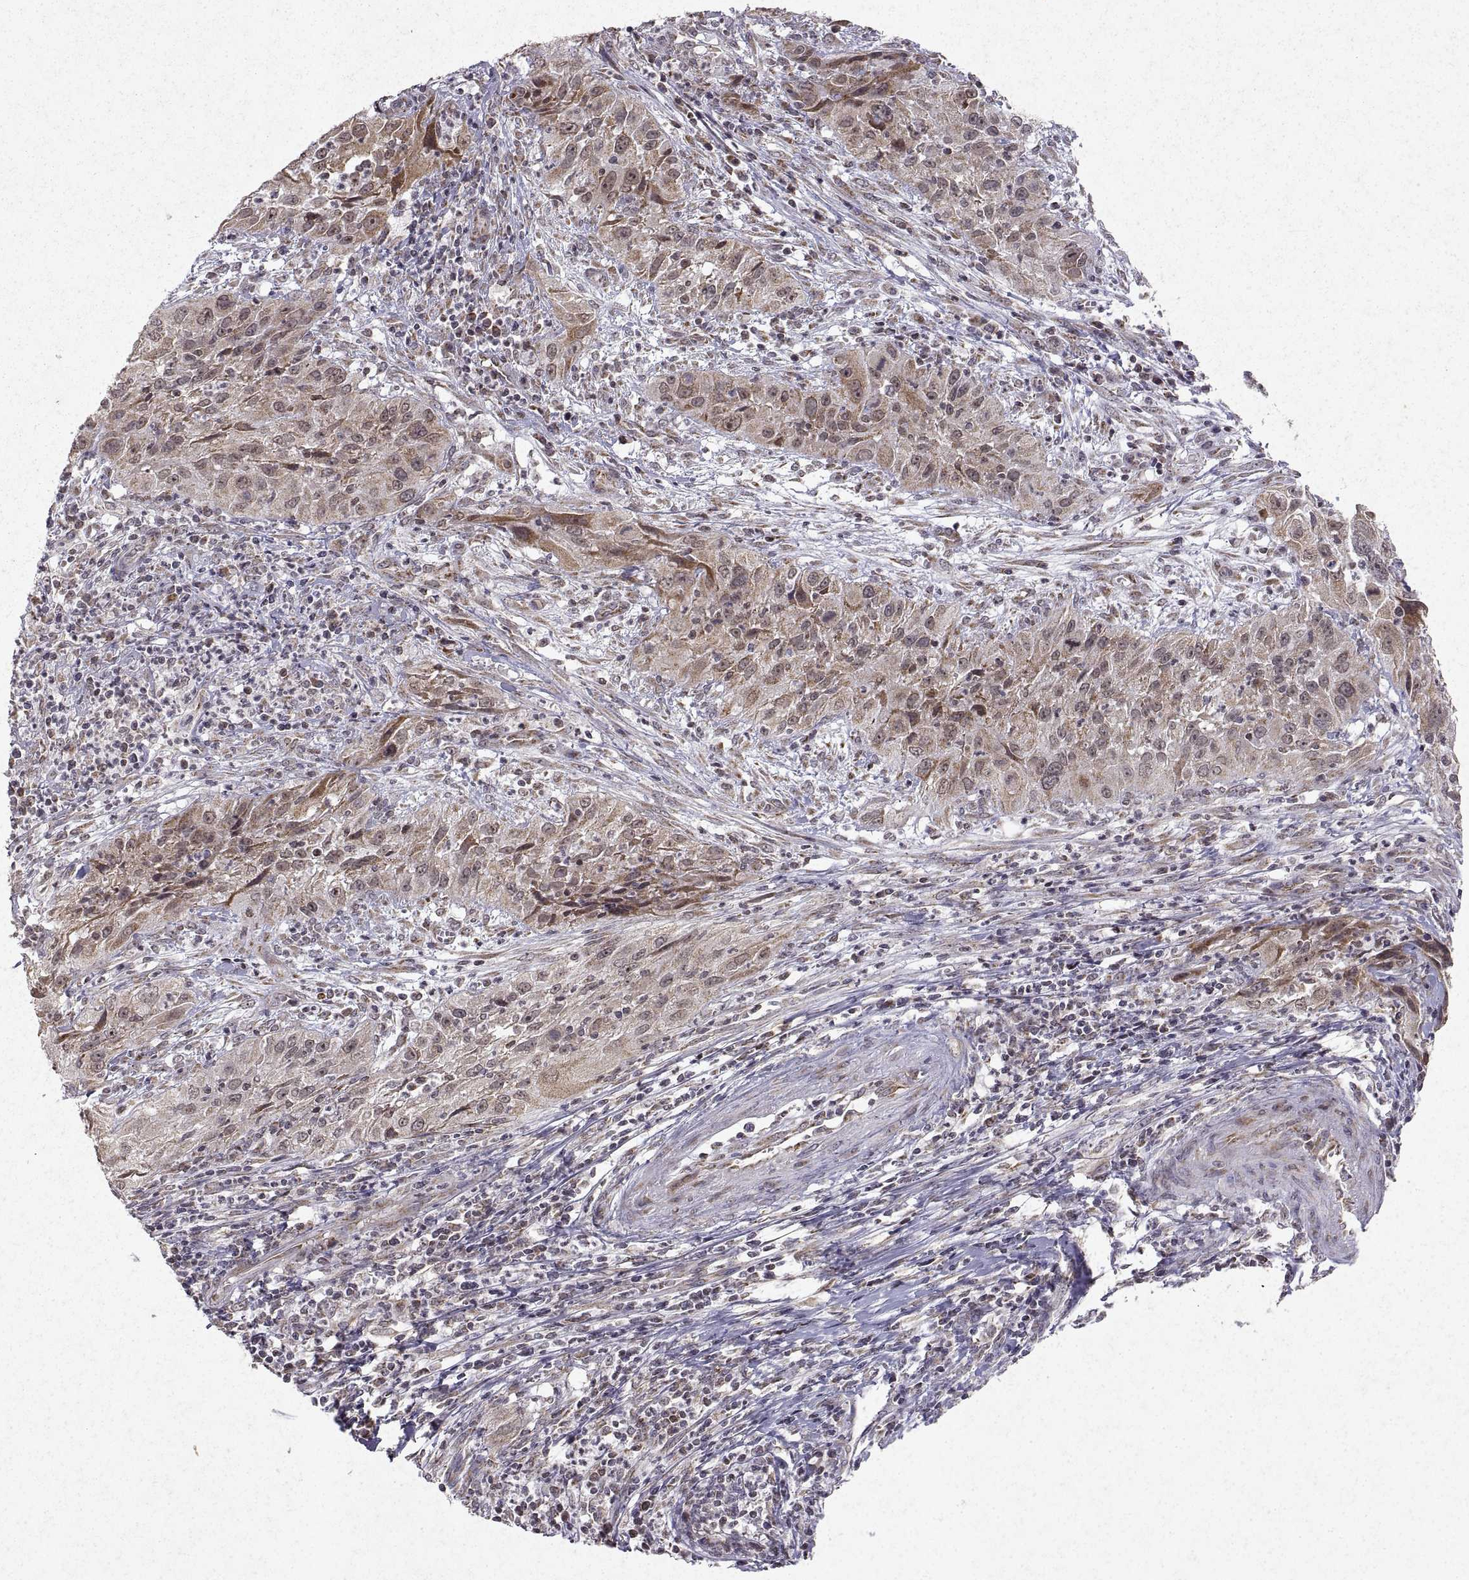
{"staining": {"intensity": "moderate", "quantity": "25%-75%", "location": "cytoplasmic/membranous"}, "tissue": "cervical cancer", "cell_type": "Tumor cells", "image_type": "cancer", "snomed": [{"axis": "morphology", "description": "Squamous cell carcinoma, NOS"}, {"axis": "topography", "description": "Cervix"}], "caption": "A brown stain highlights moderate cytoplasmic/membranous positivity of a protein in cervical squamous cell carcinoma tumor cells.", "gene": "MANBAL", "patient": {"sex": "female", "age": 32}}